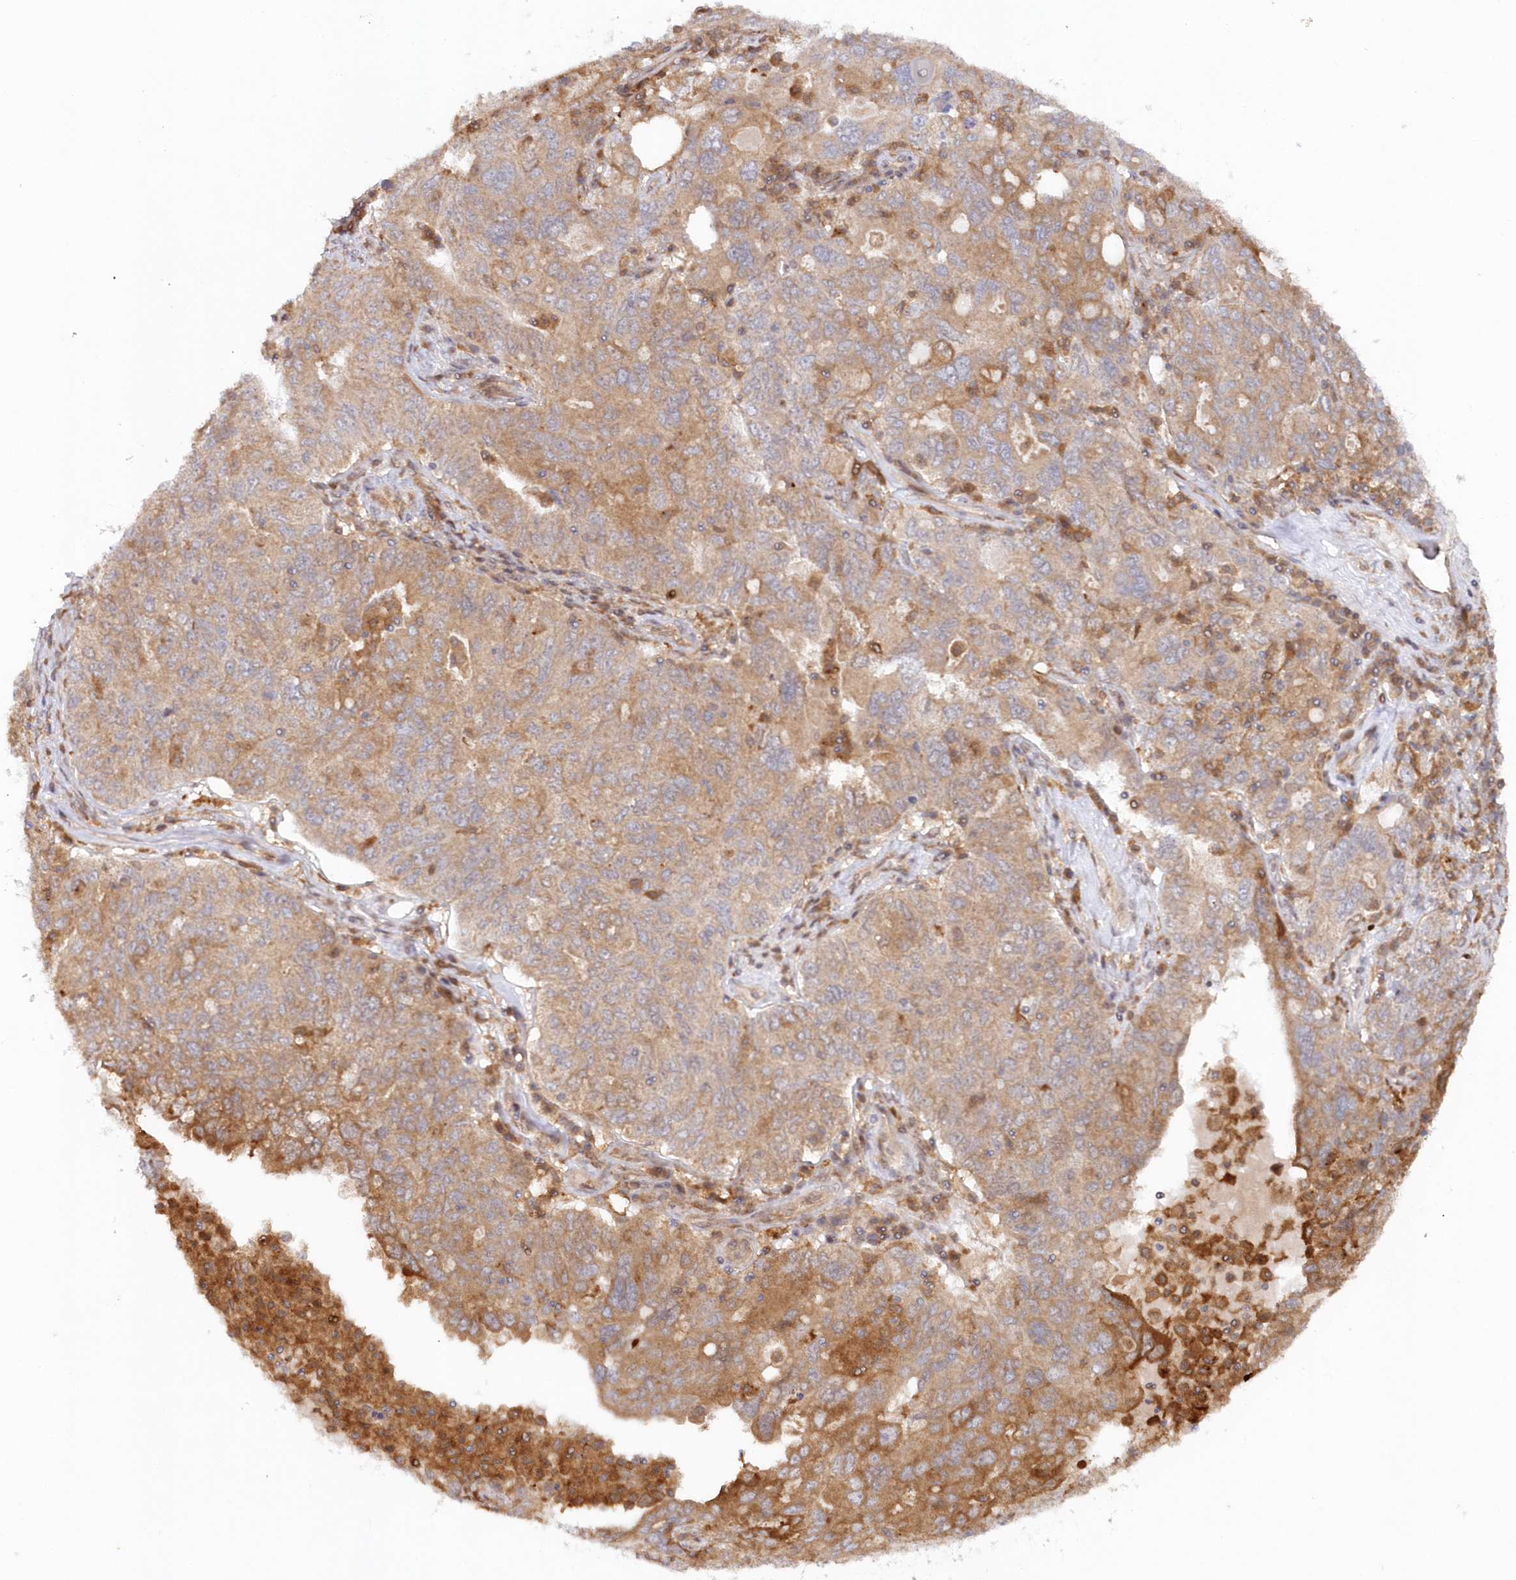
{"staining": {"intensity": "moderate", "quantity": "25%-75%", "location": "cytoplasmic/membranous"}, "tissue": "ovarian cancer", "cell_type": "Tumor cells", "image_type": "cancer", "snomed": [{"axis": "morphology", "description": "Carcinoma, endometroid"}, {"axis": "topography", "description": "Ovary"}], "caption": "Ovarian cancer was stained to show a protein in brown. There is medium levels of moderate cytoplasmic/membranous staining in approximately 25%-75% of tumor cells. Using DAB (3,3'-diaminobenzidine) (brown) and hematoxylin (blue) stains, captured at high magnification using brightfield microscopy.", "gene": "GBE1", "patient": {"sex": "female", "age": 62}}